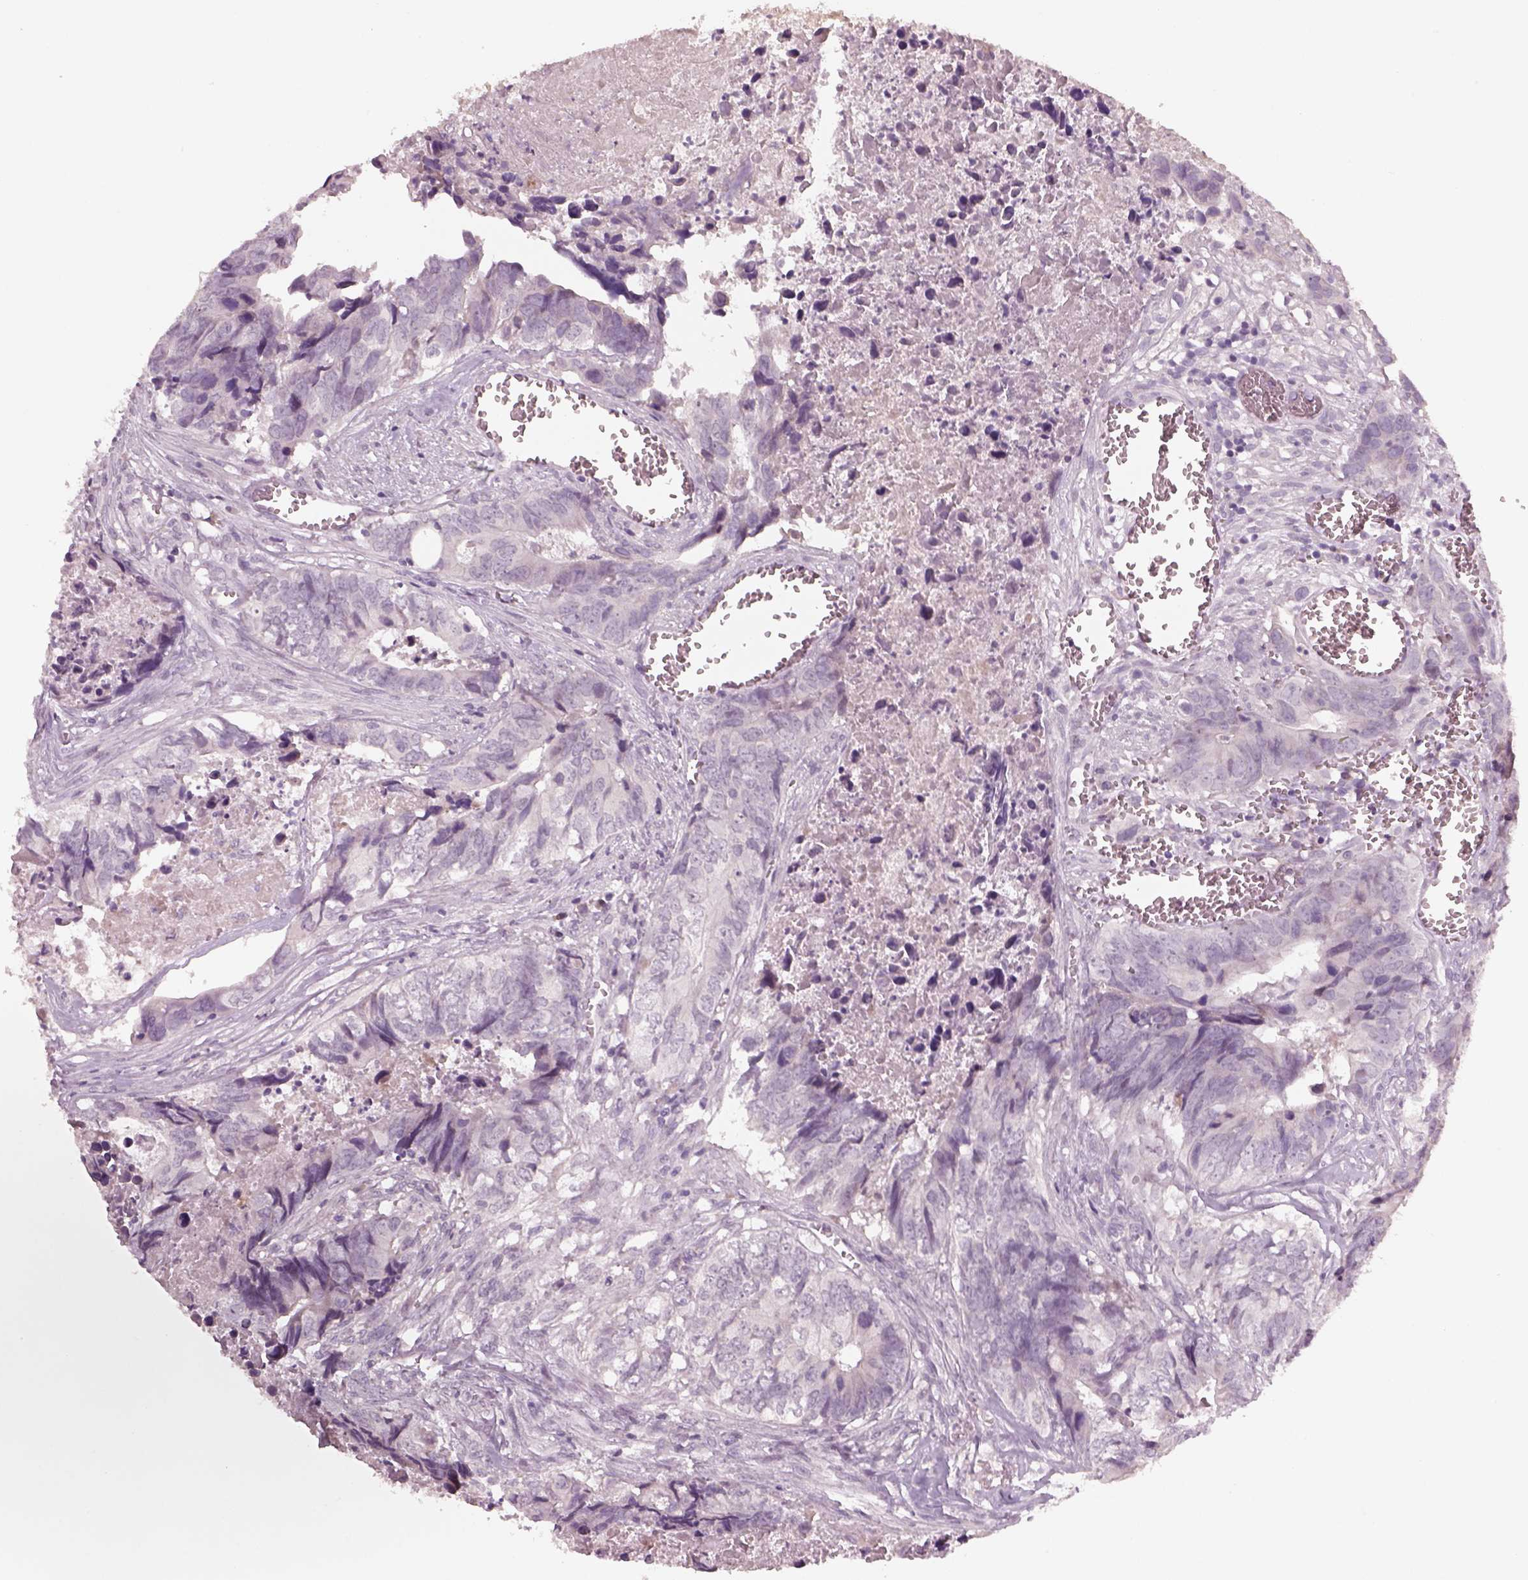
{"staining": {"intensity": "negative", "quantity": "none", "location": "none"}, "tissue": "colorectal cancer", "cell_type": "Tumor cells", "image_type": "cancer", "snomed": [{"axis": "morphology", "description": "Adenocarcinoma, NOS"}, {"axis": "topography", "description": "Colon"}], "caption": "High magnification brightfield microscopy of colorectal adenocarcinoma stained with DAB (3,3'-diaminobenzidine) (brown) and counterstained with hematoxylin (blue): tumor cells show no significant staining.", "gene": "PENK", "patient": {"sex": "female", "age": 82}}